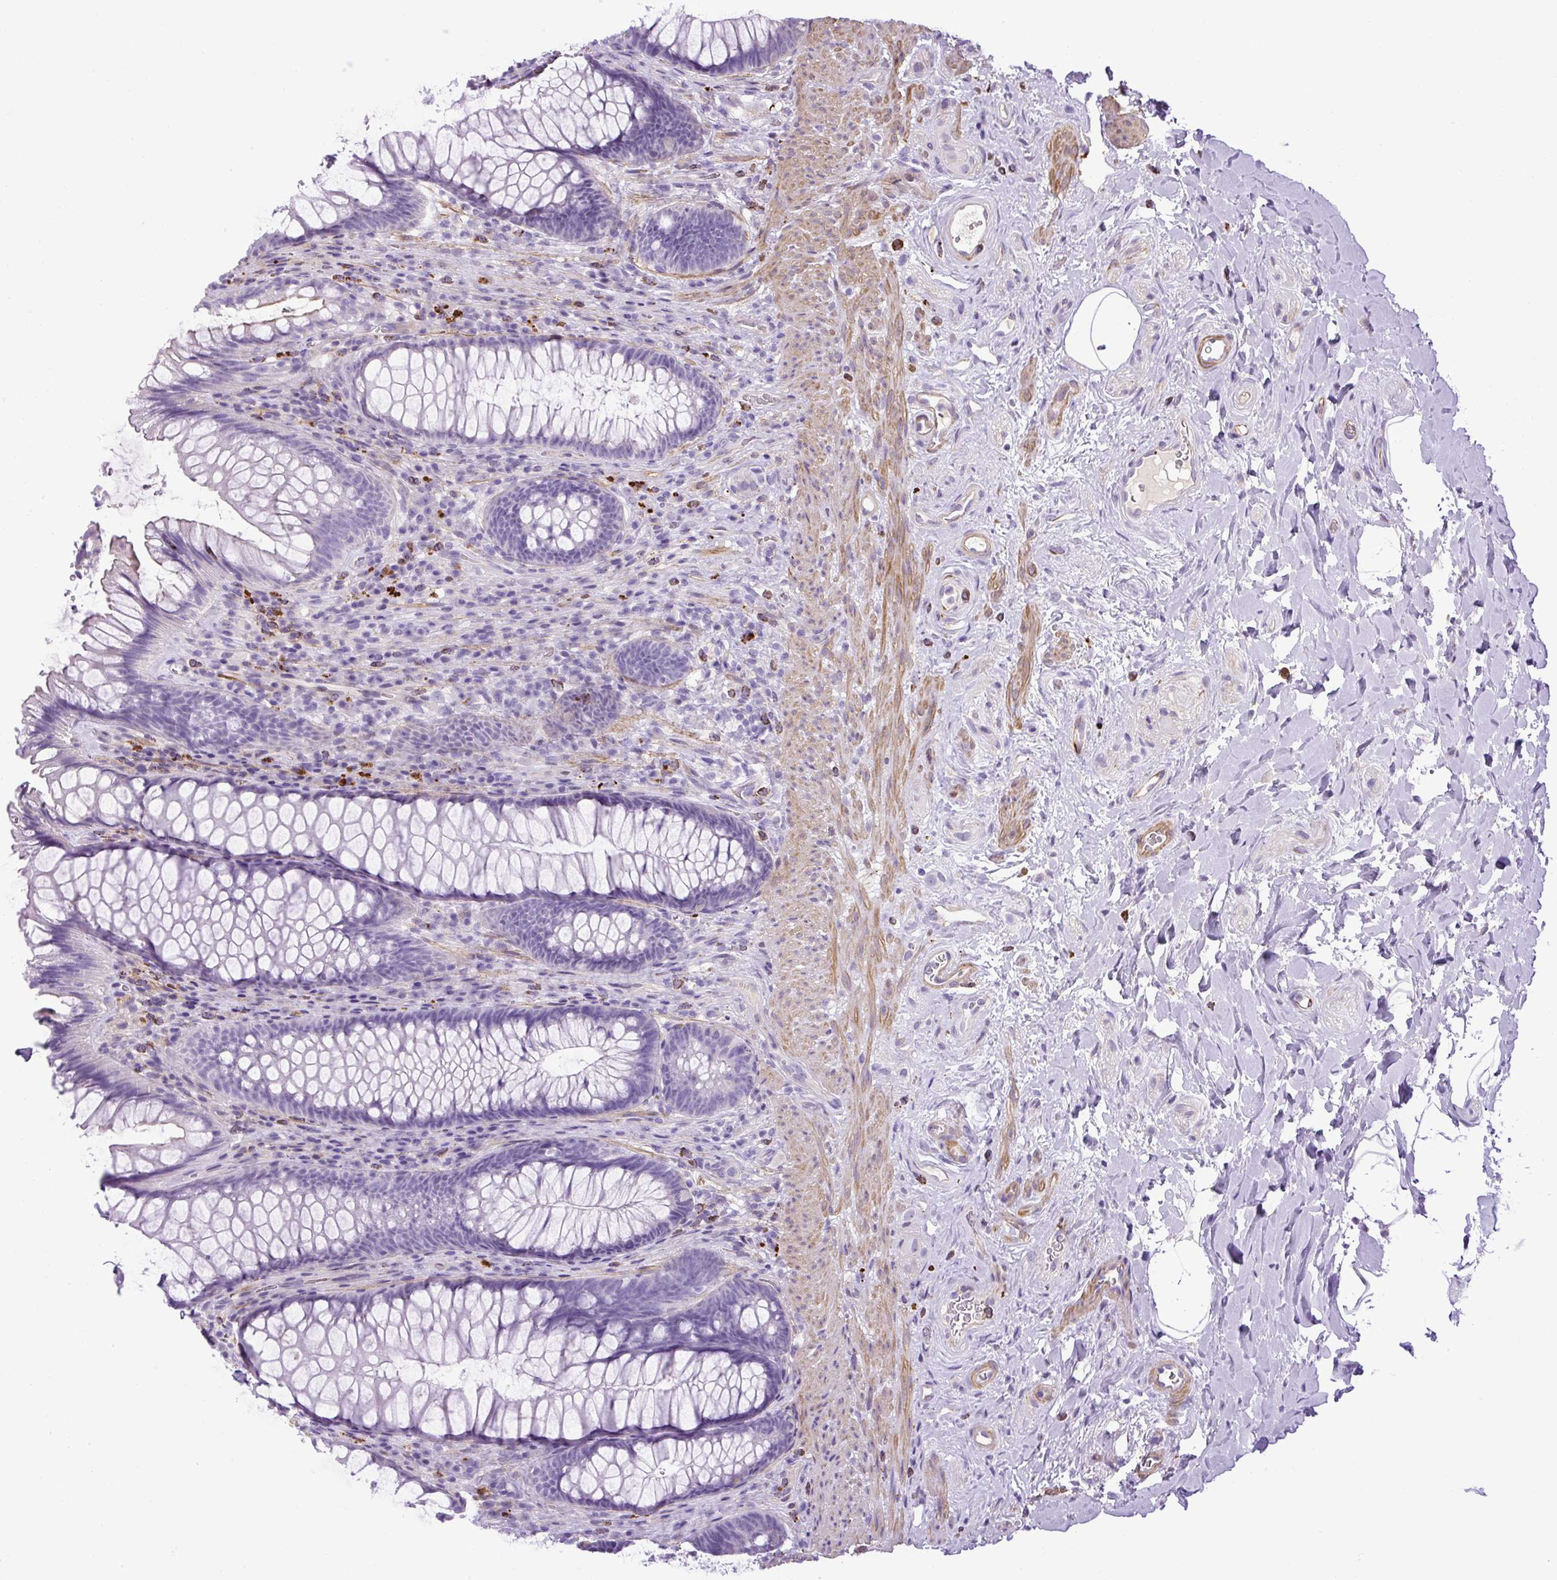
{"staining": {"intensity": "negative", "quantity": "none", "location": "none"}, "tissue": "rectum", "cell_type": "Glandular cells", "image_type": "normal", "snomed": [{"axis": "morphology", "description": "Normal tissue, NOS"}, {"axis": "topography", "description": "Rectum"}], "caption": "Immunohistochemistry of benign human rectum displays no staining in glandular cells.", "gene": "VWA7", "patient": {"sex": "male", "age": 53}}